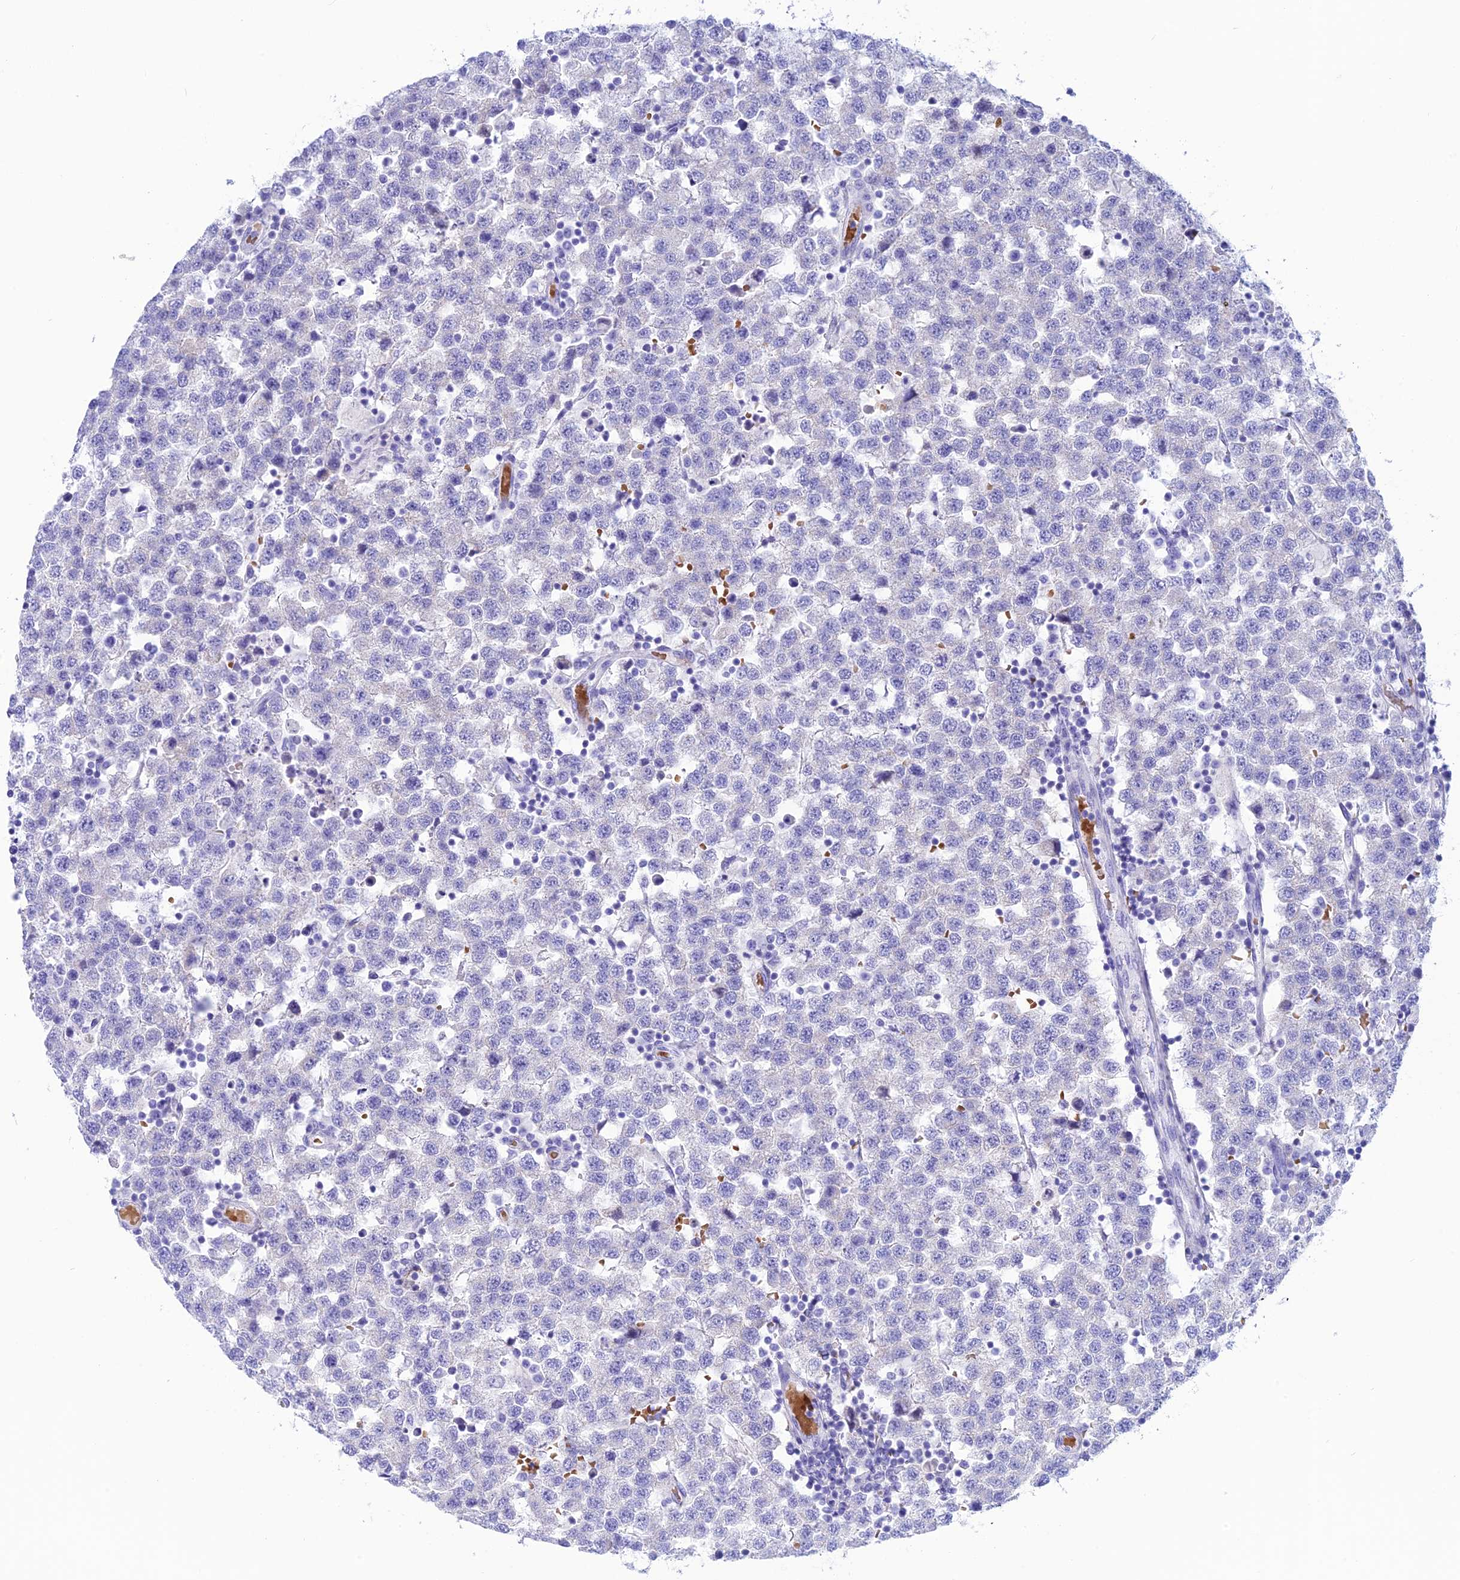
{"staining": {"intensity": "negative", "quantity": "none", "location": "none"}, "tissue": "testis cancer", "cell_type": "Tumor cells", "image_type": "cancer", "snomed": [{"axis": "morphology", "description": "Seminoma, NOS"}, {"axis": "topography", "description": "Testis"}], "caption": "Tumor cells are negative for protein expression in human testis cancer. (IHC, brightfield microscopy, high magnification).", "gene": "GLYATL1", "patient": {"sex": "male", "age": 34}}